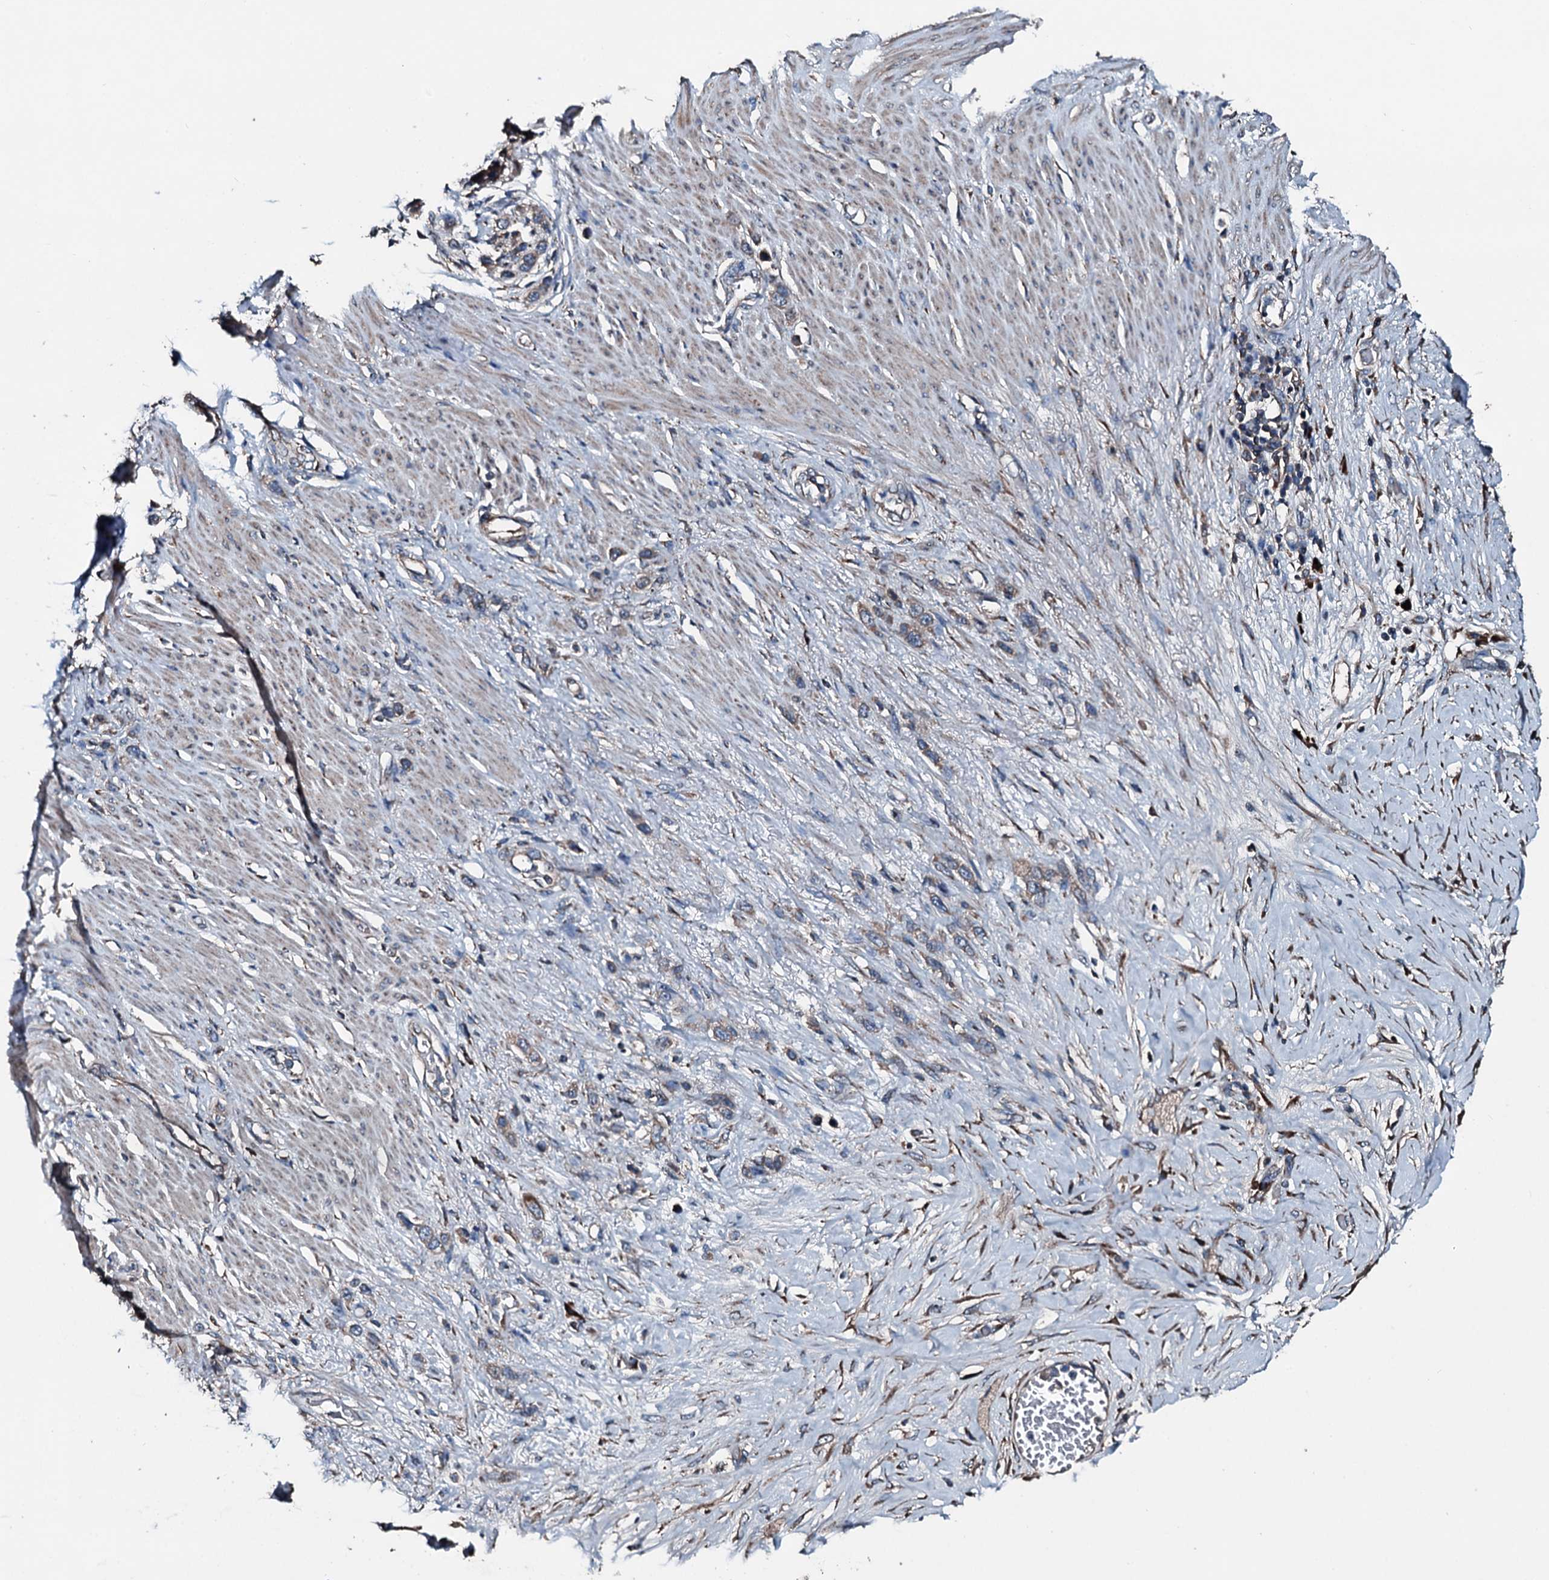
{"staining": {"intensity": "weak", "quantity": "25%-75%", "location": "cytoplasmic/membranous"}, "tissue": "stomach cancer", "cell_type": "Tumor cells", "image_type": "cancer", "snomed": [{"axis": "morphology", "description": "Adenocarcinoma, NOS"}, {"axis": "morphology", "description": "Adenocarcinoma, High grade"}, {"axis": "topography", "description": "Stomach, upper"}, {"axis": "topography", "description": "Stomach, lower"}], "caption": "Weak cytoplasmic/membranous expression for a protein is identified in about 25%-75% of tumor cells of adenocarcinoma (stomach) using immunohistochemistry (IHC).", "gene": "ACSS3", "patient": {"sex": "female", "age": 65}}